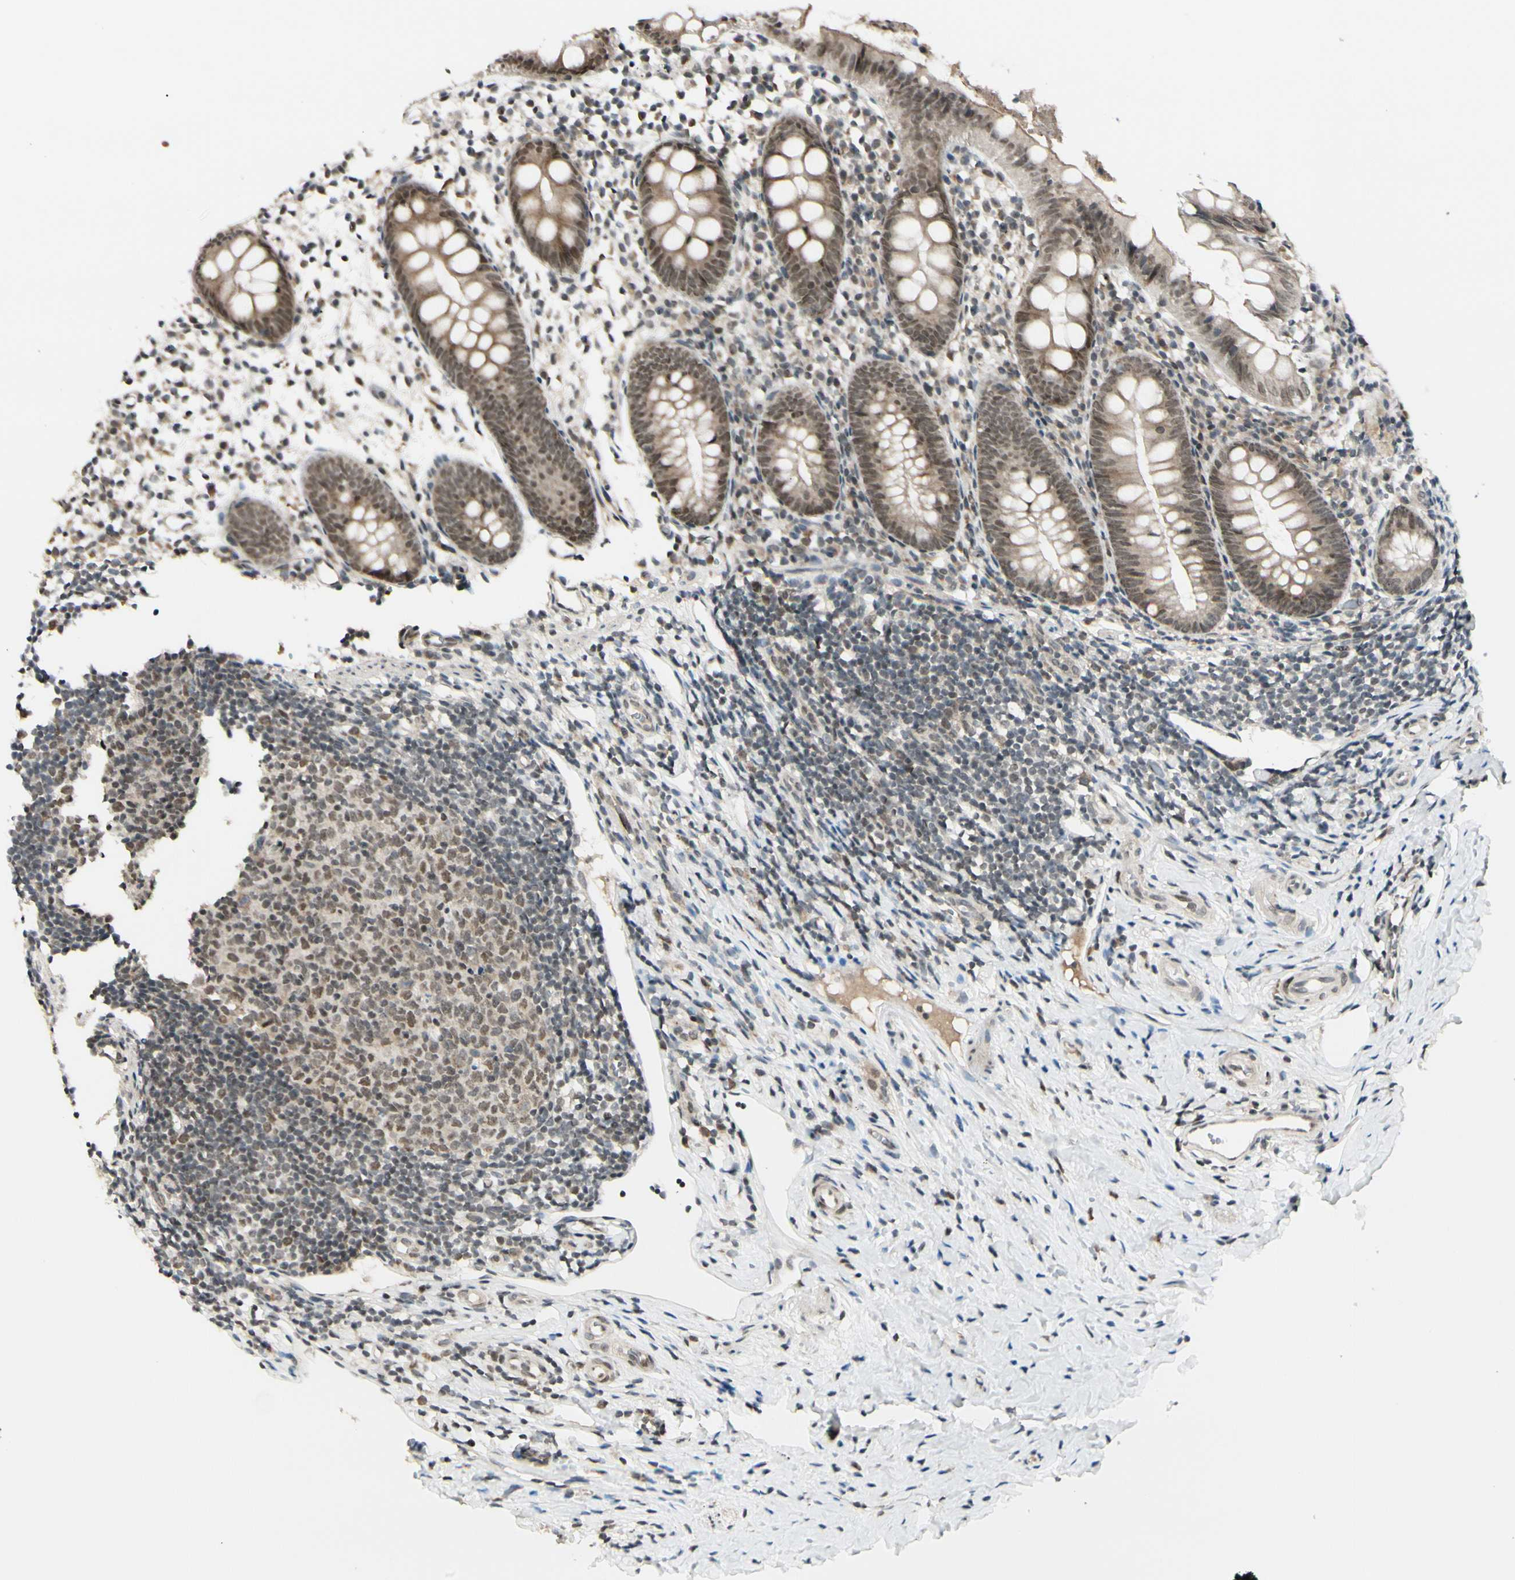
{"staining": {"intensity": "moderate", "quantity": ">75%", "location": "cytoplasmic/membranous"}, "tissue": "appendix", "cell_type": "Glandular cells", "image_type": "normal", "snomed": [{"axis": "morphology", "description": "Normal tissue, NOS"}, {"axis": "topography", "description": "Appendix"}], "caption": "Protein expression by IHC exhibits moderate cytoplasmic/membranous expression in about >75% of glandular cells in normal appendix.", "gene": "BRMS1", "patient": {"sex": "female", "age": 20}}